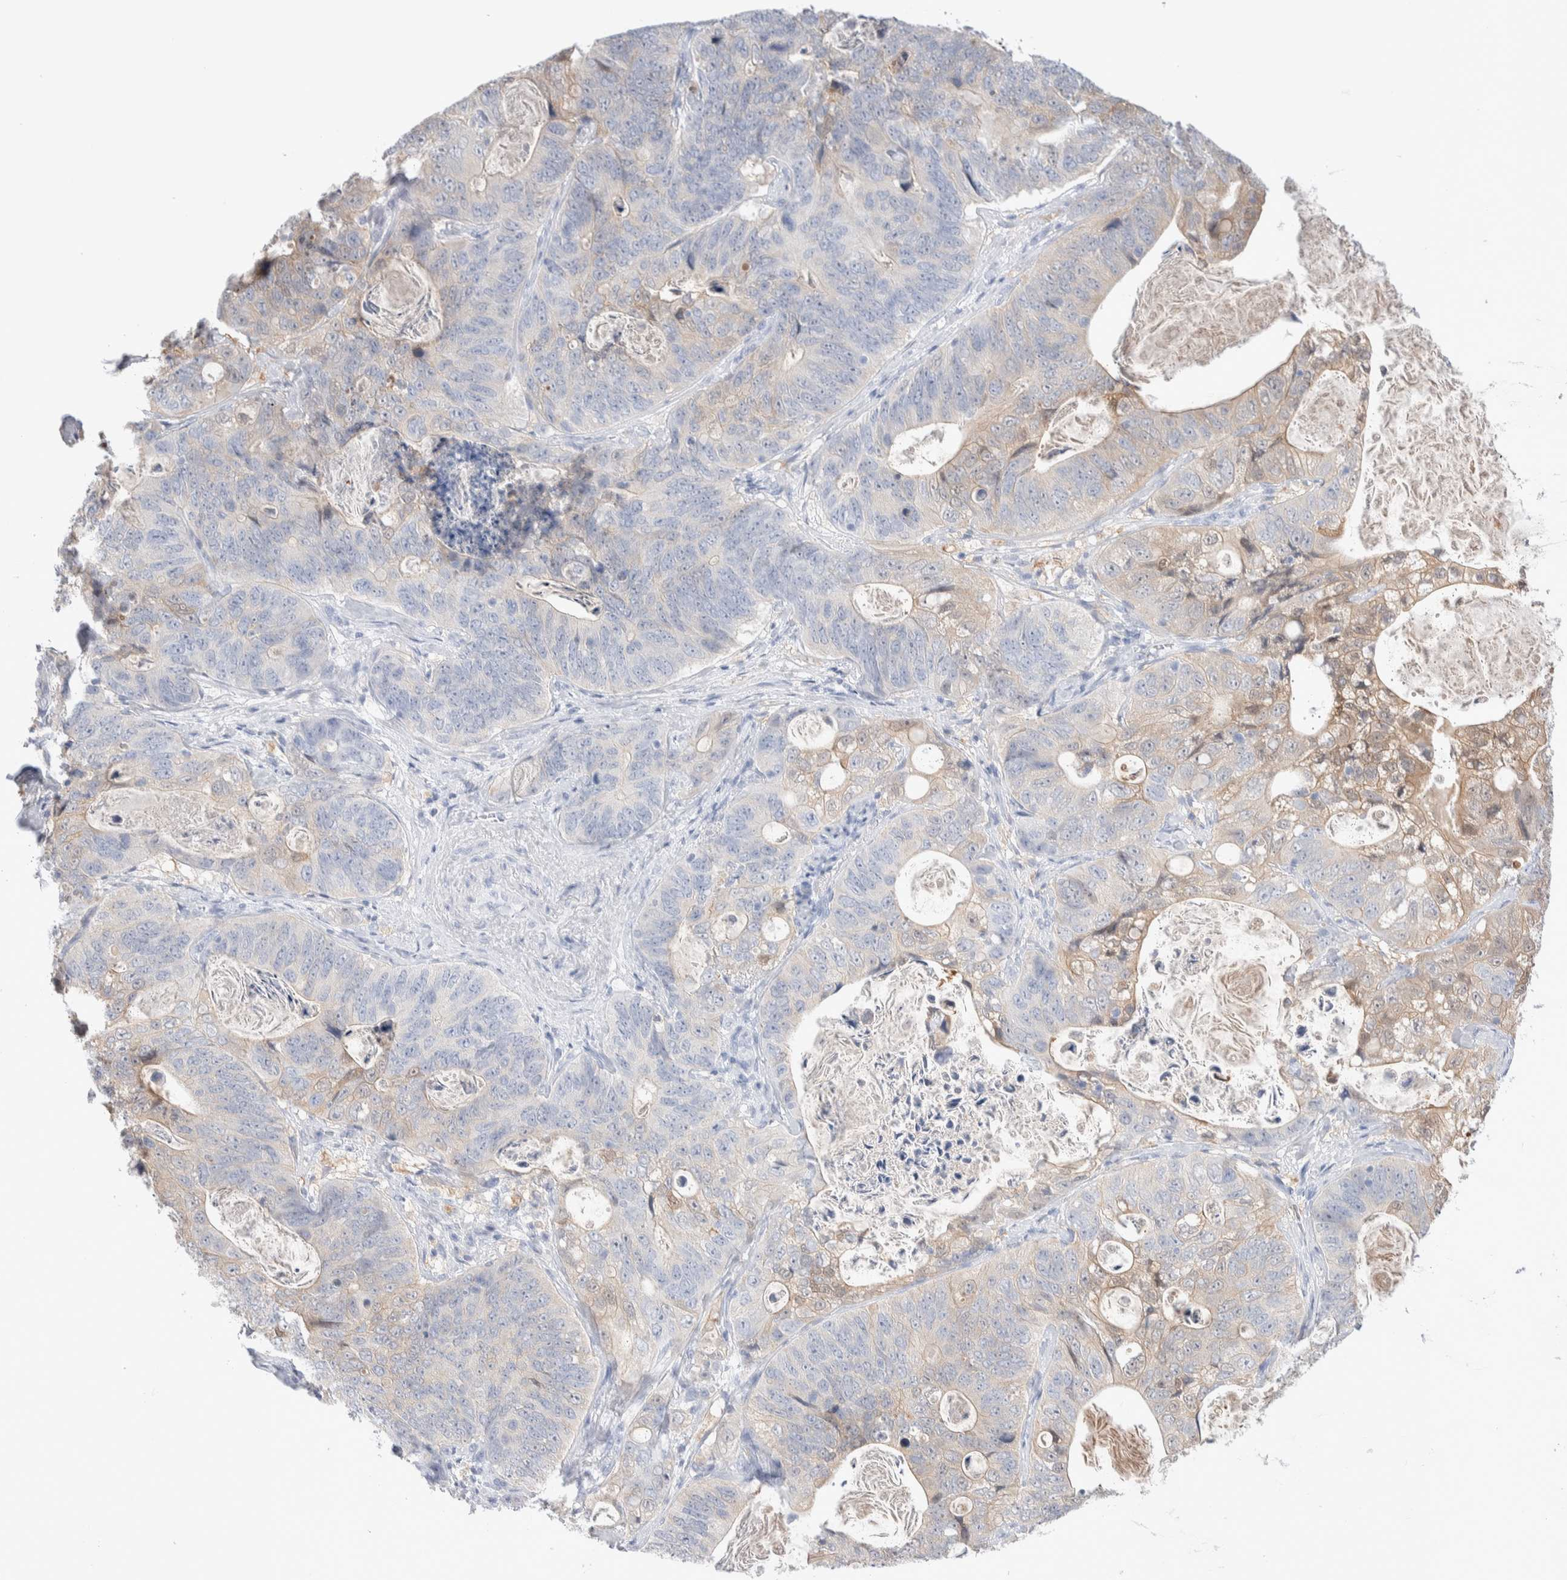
{"staining": {"intensity": "weak", "quantity": "<25%", "location": "cytoplasmic/membranous"}, "tissue": "stomach cancer", "cell_type": "Tumor cells", "image_type": "cancer", "snomed": [{"axis": "morphology", "description": "Normal tissue, NOS"}, {"axis": "morphology", "description": "Adenocarcinoma, NOS"}, {"axis": "topography", "description": "Stomach"}], "caption": "This is an immunohistochemistry (IHC) image of adenocarcinoma (stomach). There is no positivity in tumor cells.", "gene": "GDA", "patient": {"sex": "female", "age": 89}}